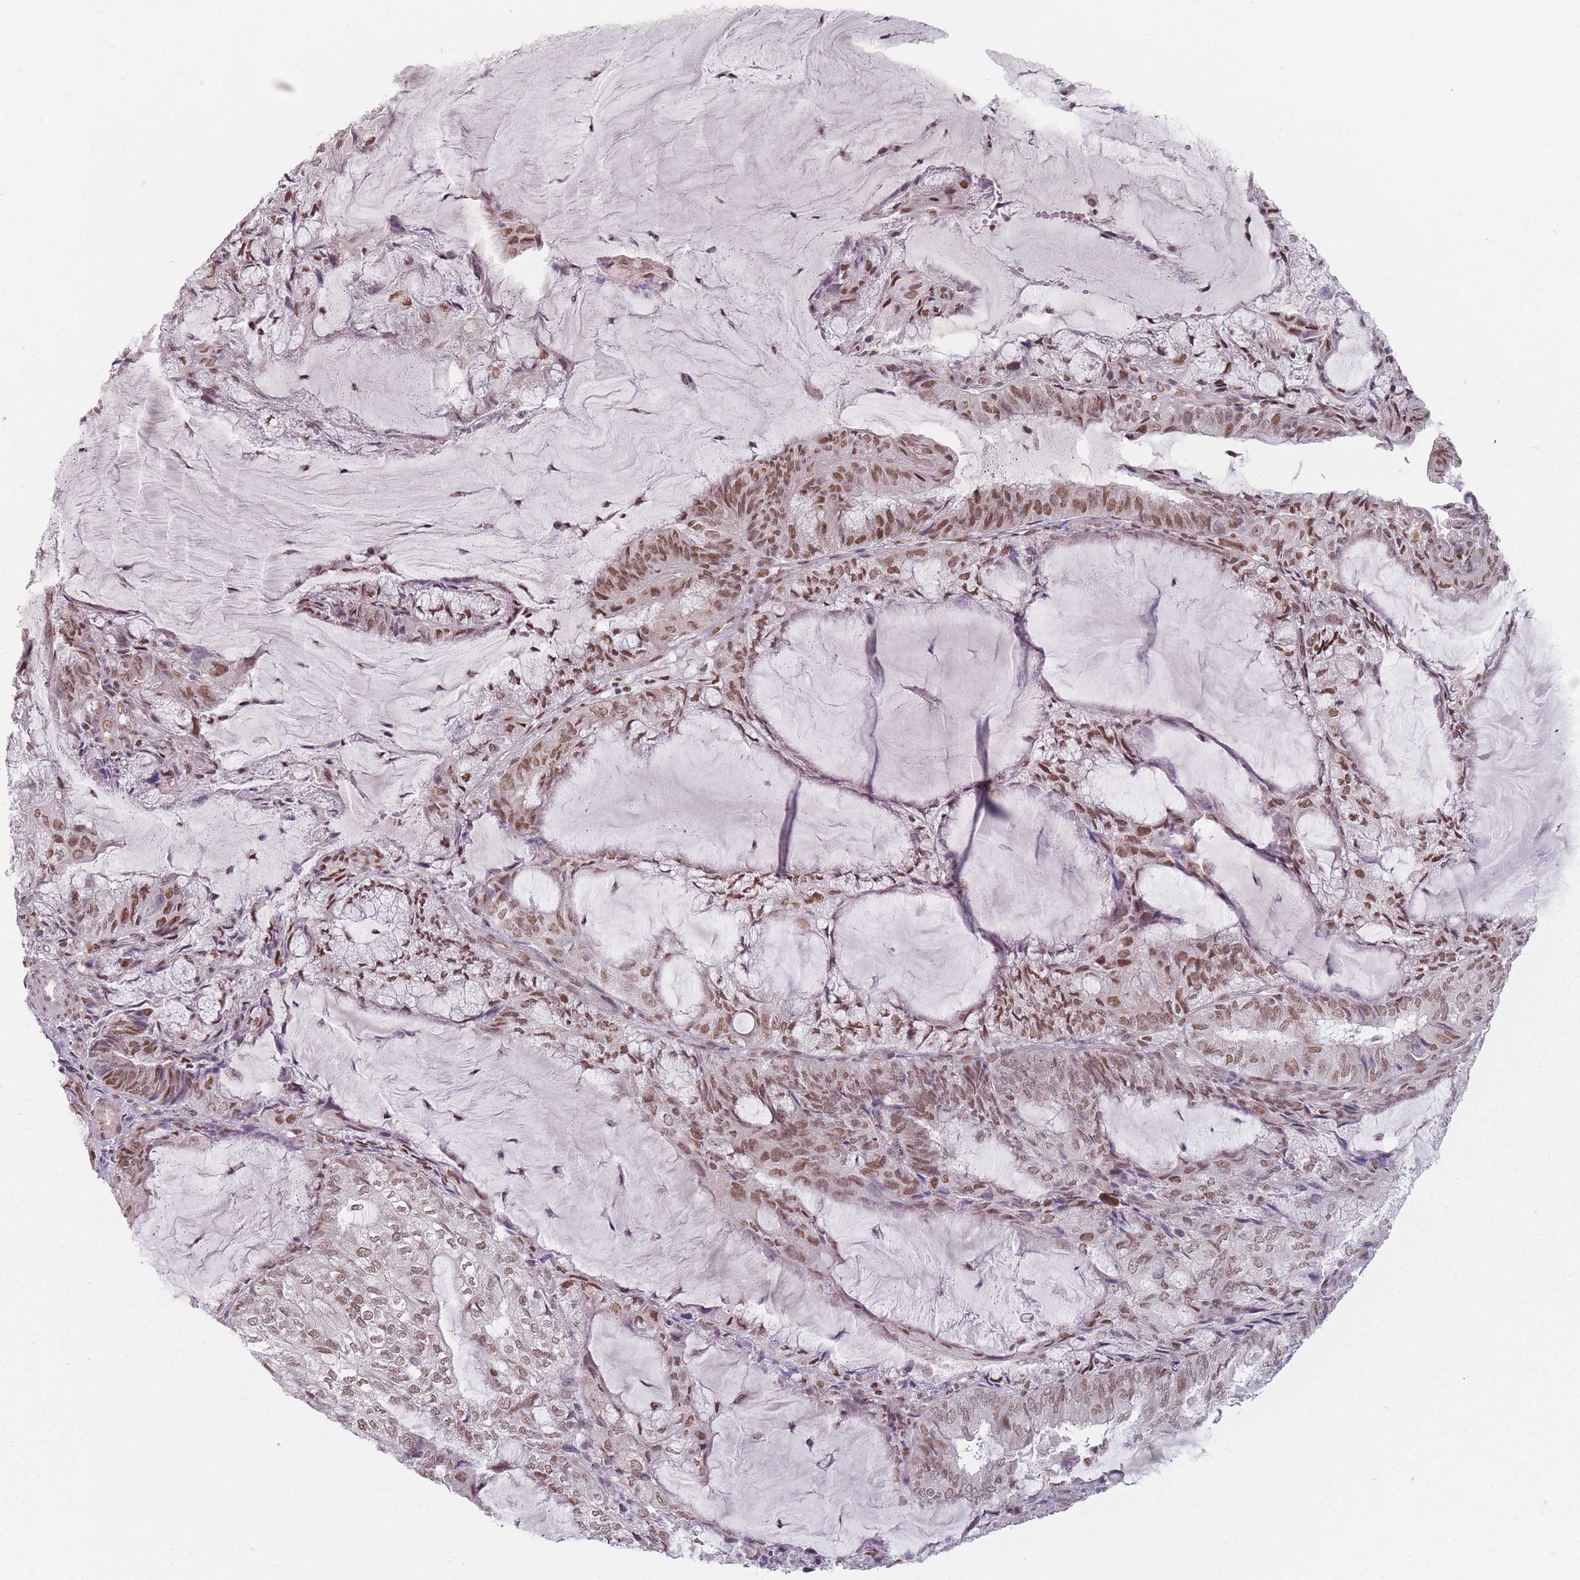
{"staining": {"intensity": "moderate", "quantity": ">75%", "location": "nuclear"}, "tissue": "endometrial cancer", "cell_type": "Tumor cells", "image_type": "cancer", "snomed": [{"axis": "morphology", "description": "Adenocarcinoma, NOS"}, {"axis": "topography", "description": "Endometrium"}], "caption": "Moderate nuclear expression is identified in about >75% of tumor cells in endometrial cancer. (IHC, brightfield microscopy, high magnification).", "gene": "SH3BGRL2", "patient": {"sex": "female", "age": 81}}